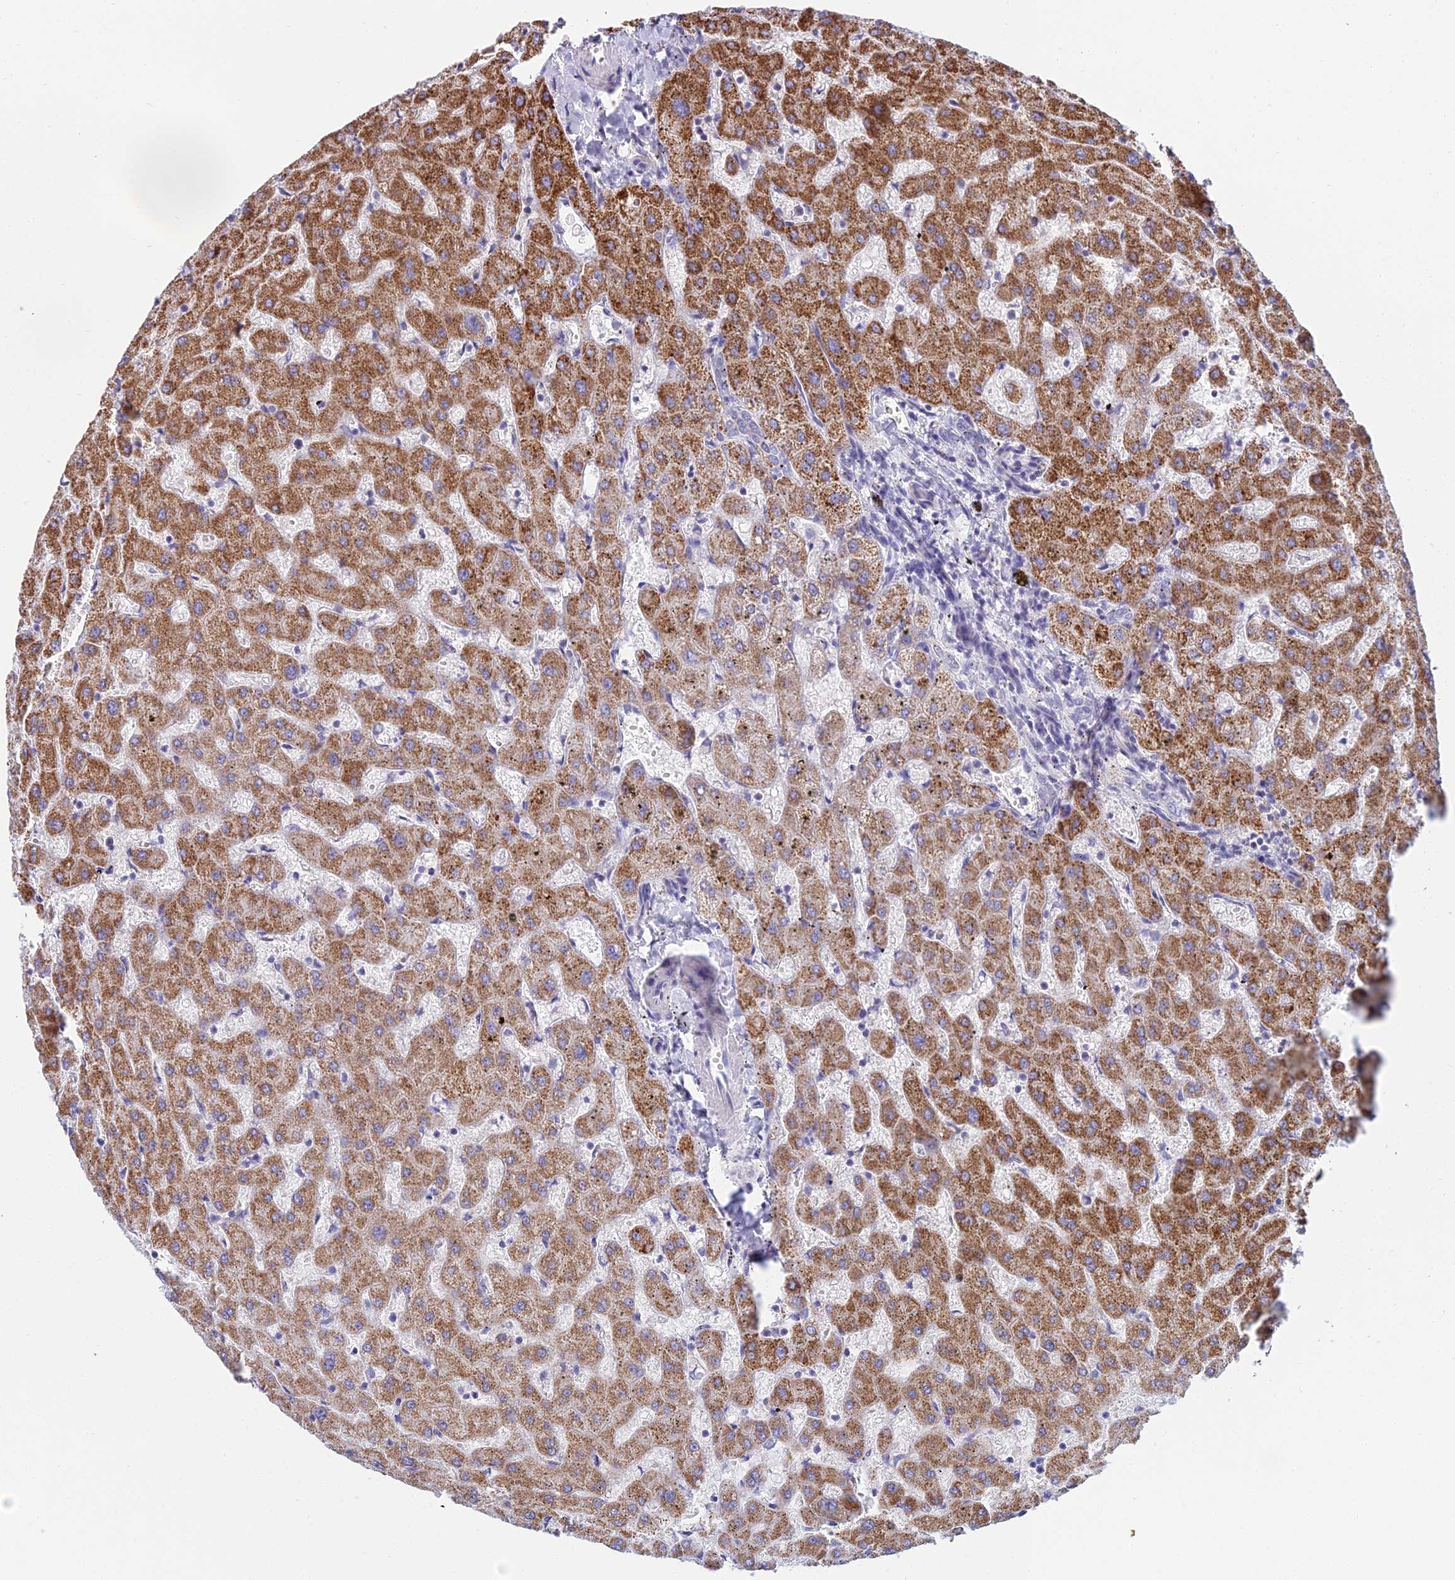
{"staining": {"intensity": "negative", "quantity": "none", "location": "none"}, "tissue": "liver", "cell_type": "Cholangiocytes", "image_type": "normal", "snomed": [{"axis": "morphology", "description": "Normal tissue, NOS"}, {"axis": "topography", "description": "Liver"}], "caption": "DAB immunohistochemical staining of benign liver shows no significant positivity in cholangiocytes.", "gene": "CFAP206", "patient": {"sex": "female", "age": 63}}